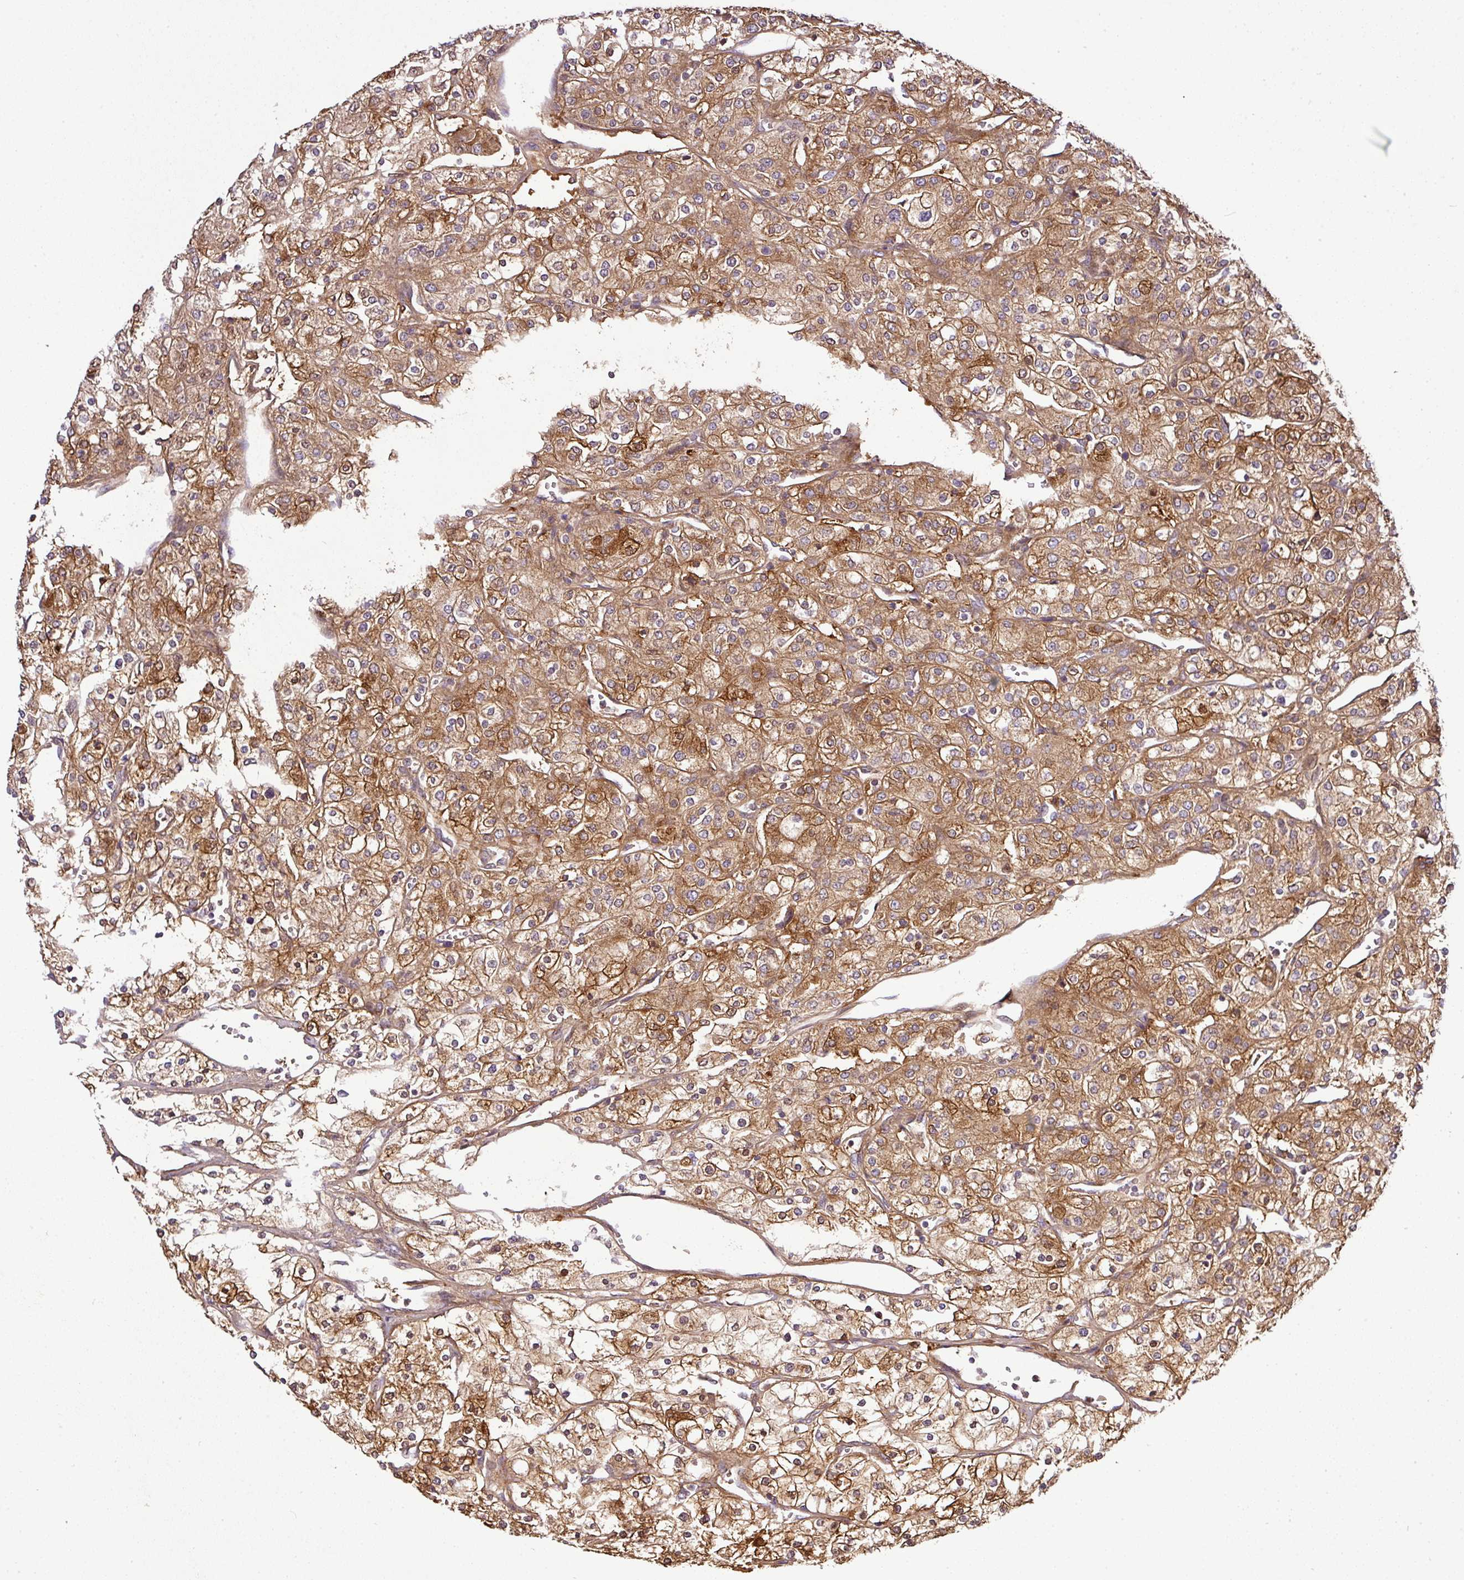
{"staining": {"intensity": "moderate", "quantity": ">75%", "location": "cytoplasmic/membranous"}, "tissue": "renal cancer", "cell_type": "Tumor cells", "image_type": "cancer", "snomed": [{"axis": "morphology", "description": "Adenocarcinoma, NOS"}, {"axis": "topography", "description": "Kidney"}], "caption": "Immunohistochemistry (IHC) photomicrograph of human renal cancer (adenocarcinoma) stained for a protein (brown), which reveals medium levels of moderate cytoplasmic/membranous positivity in approximately >75% of tumor cells.", "gene": "TMEM107", "patient": {"sex": "male", "age": 80}}